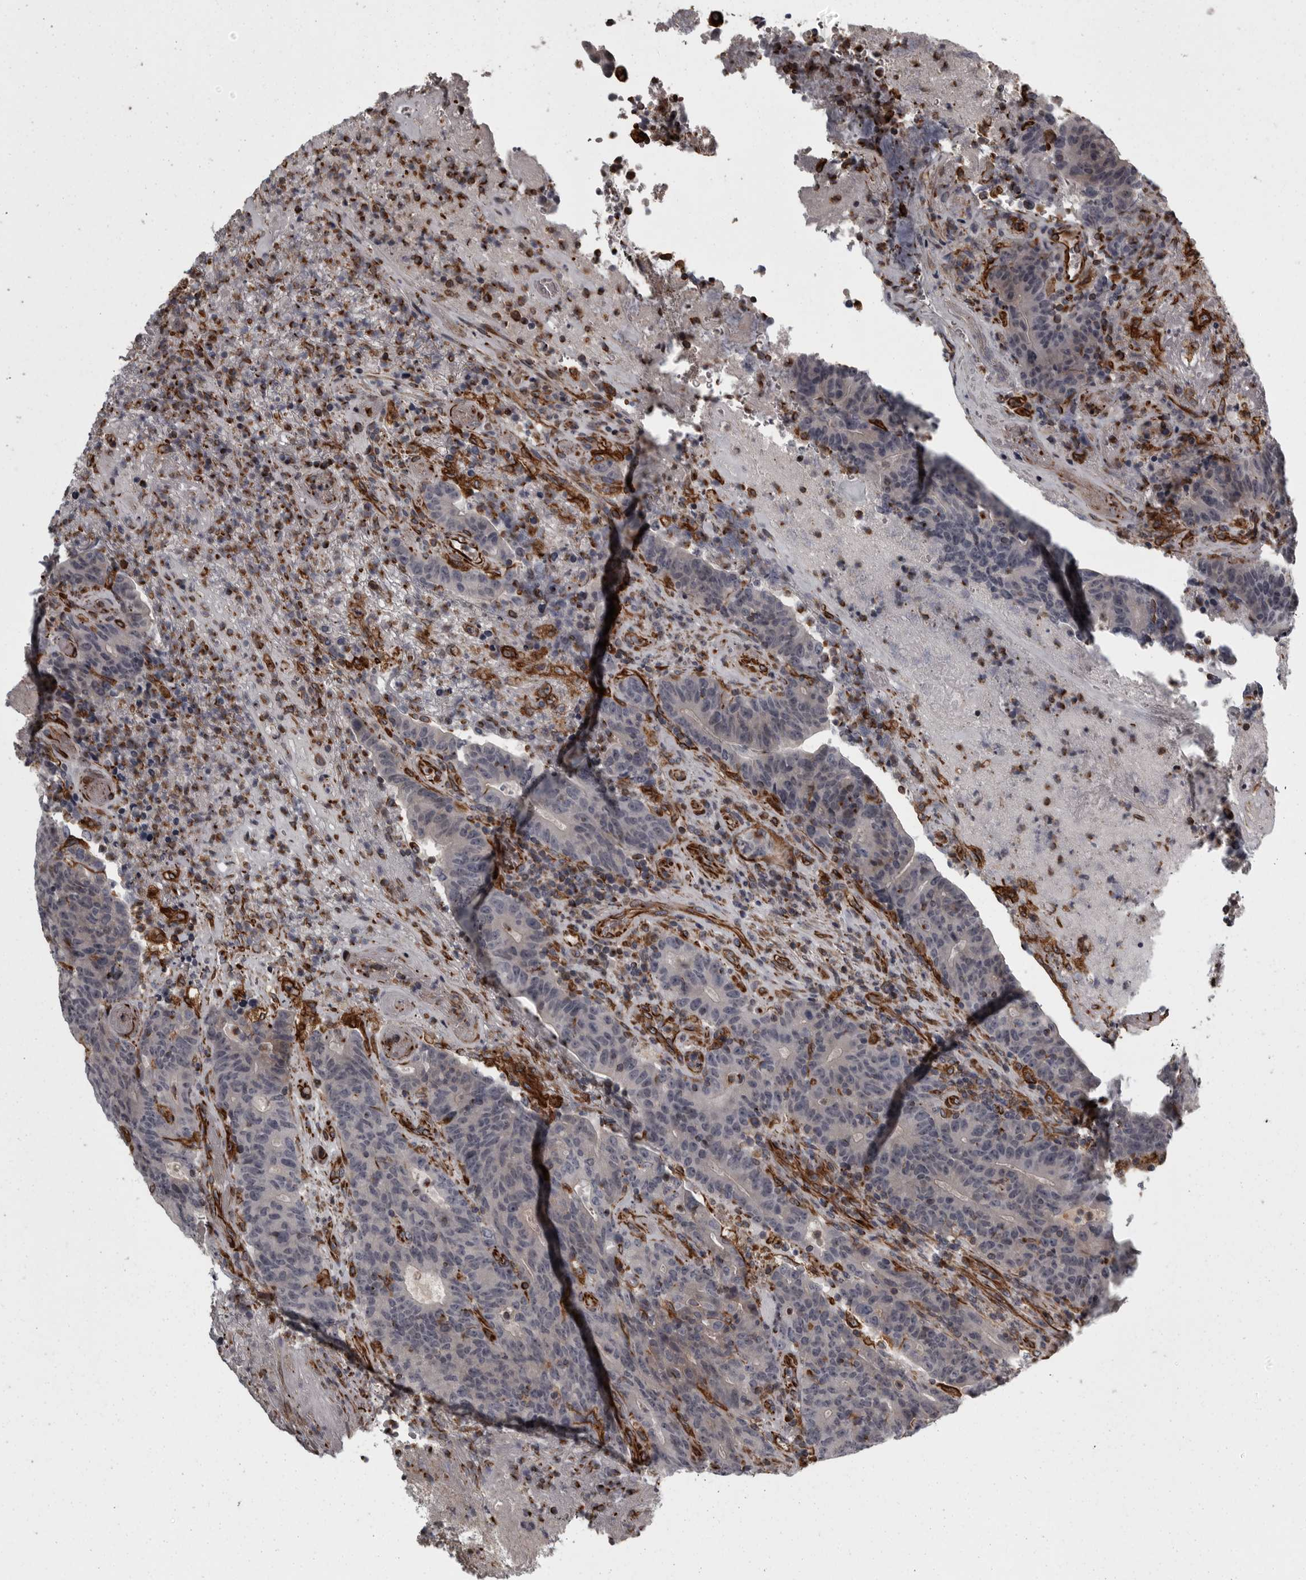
{"staining": {"intensity": "negative", "quantity": "none", "location": "none"}, "tissue": "colorectal cancer", "cell_type": "Tumor cells", "image_type": "cancer", "snomed": [{"axis": "morphology", "description": "Normal tissue, NOS"}, {"axis": "morphology", "description": "Adenocarcinoma, NOS"}, {"axis": "topography", "description": "Colon"}], "caption": "This is an IHC image of human adenocarcinoma (colorectal). There is no positivity in tumor cells.", "gene": "FAAP100", "patient": {"sex": "female", "age": 75}}